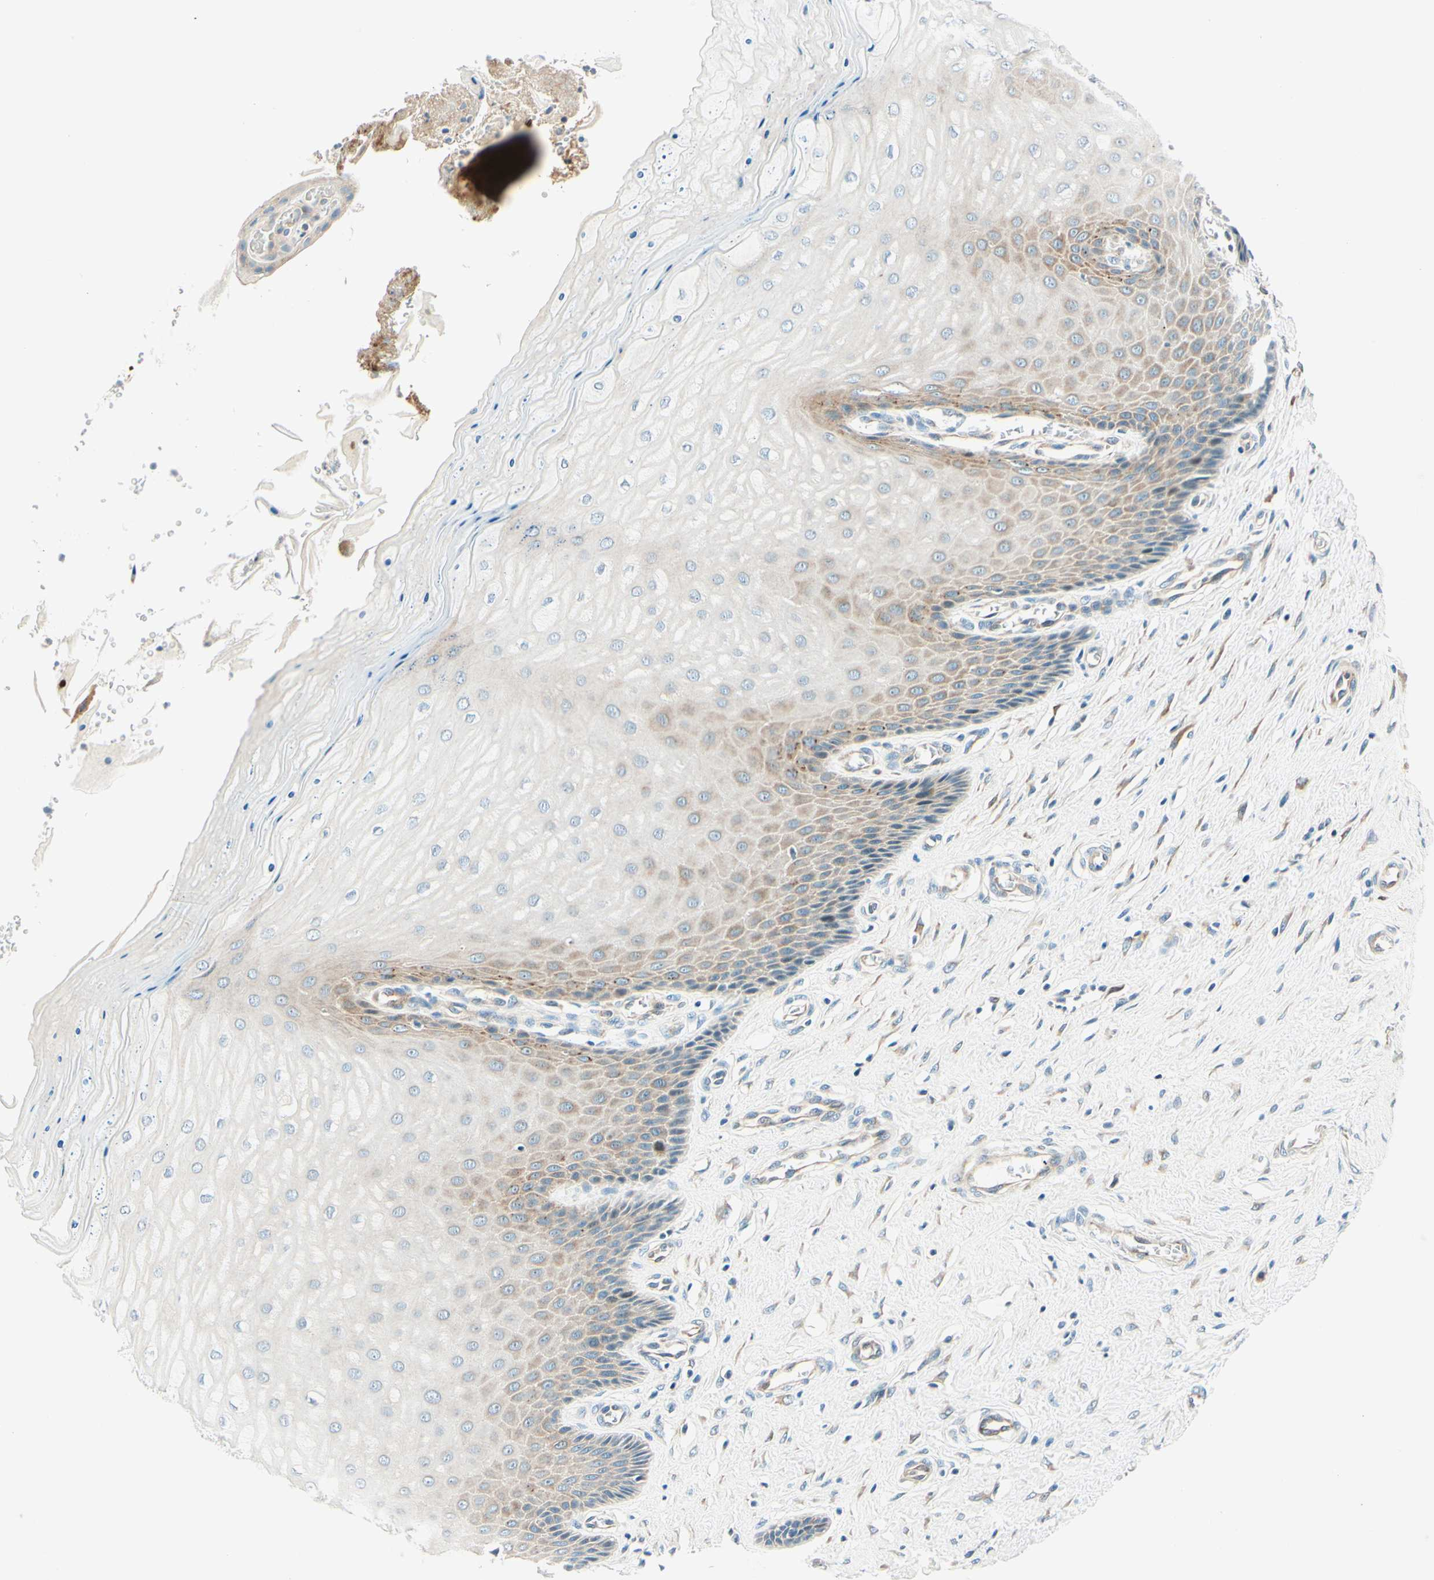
{"staining": {"intensity": "weak", "quantity": "<25%", "location": "cytoplasmic/membranous"}, "tissue": "cervix", "cell_type": "Glandular cells", "image_type": "normal", "snomed": [{"axis": "morphology", "description": "Normal tissue, NOS"}, {"axis": "topography", "description": "Cervix"}], "caption": "Cervix stained for a protein using immunohistochemistry exhibits no staining glandular cells.", "gene": "TAOK2", "patient": {"sex": "female", "age": 55}}